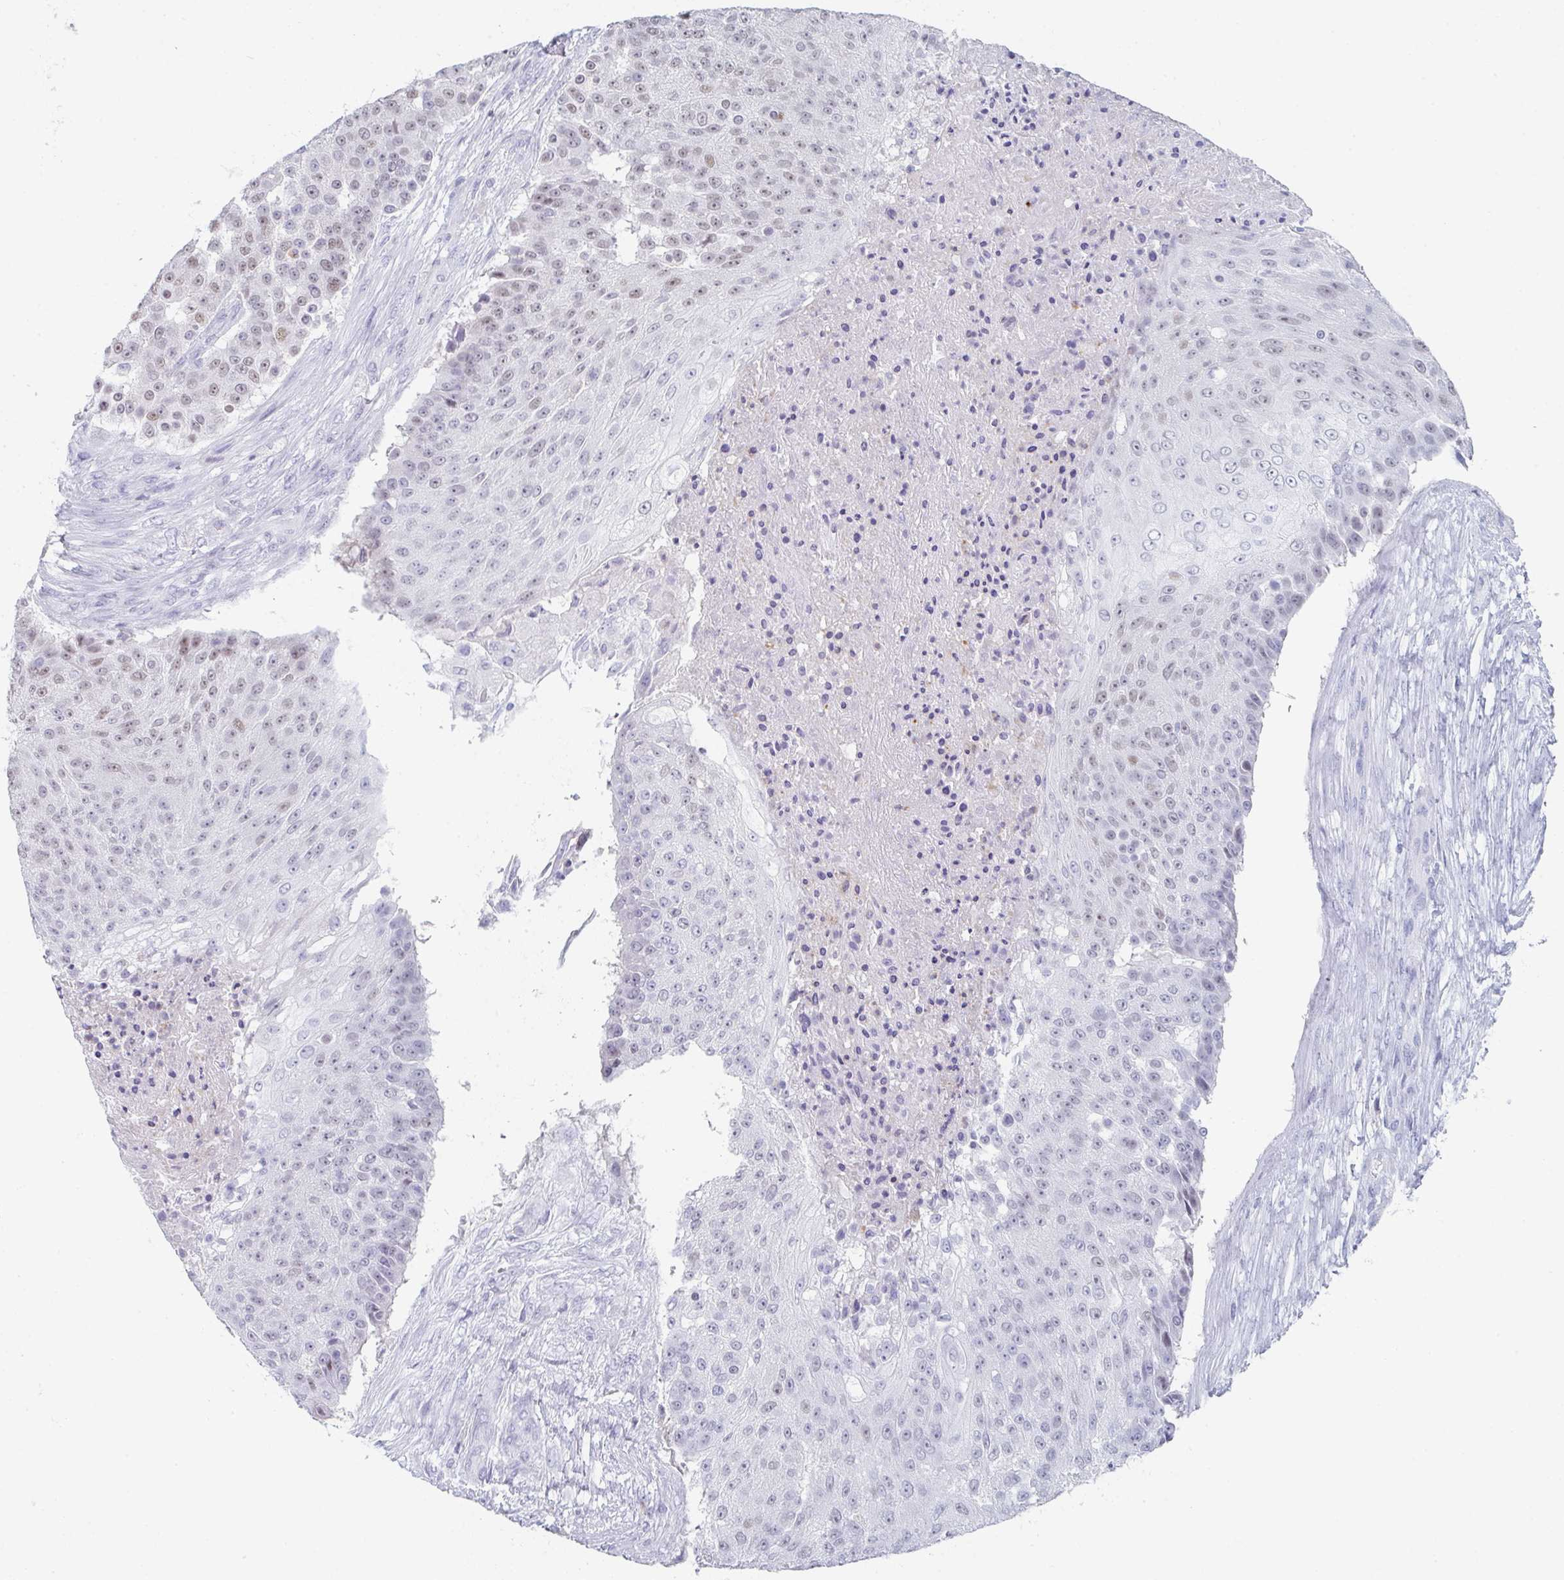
{"staining": {"intensity": "weak", "quantity": "25%-75%", "location": "nuclear"}, "tissue": "urothelial cancer", "cell_type": "Tumor cells", "image_type": "cancer", "snomed": [{"axis": "morphology", "description": "Urothelial carcinoma, High grade"}, {"axis": "topography", "description": "Urinary bladder"}], "caption": "Urothelial cancer stained with a protein marker exhibits weak staining in tumor cells.", "gene": "RUBCN", "patient": {"sex": "female", "age": 63}}